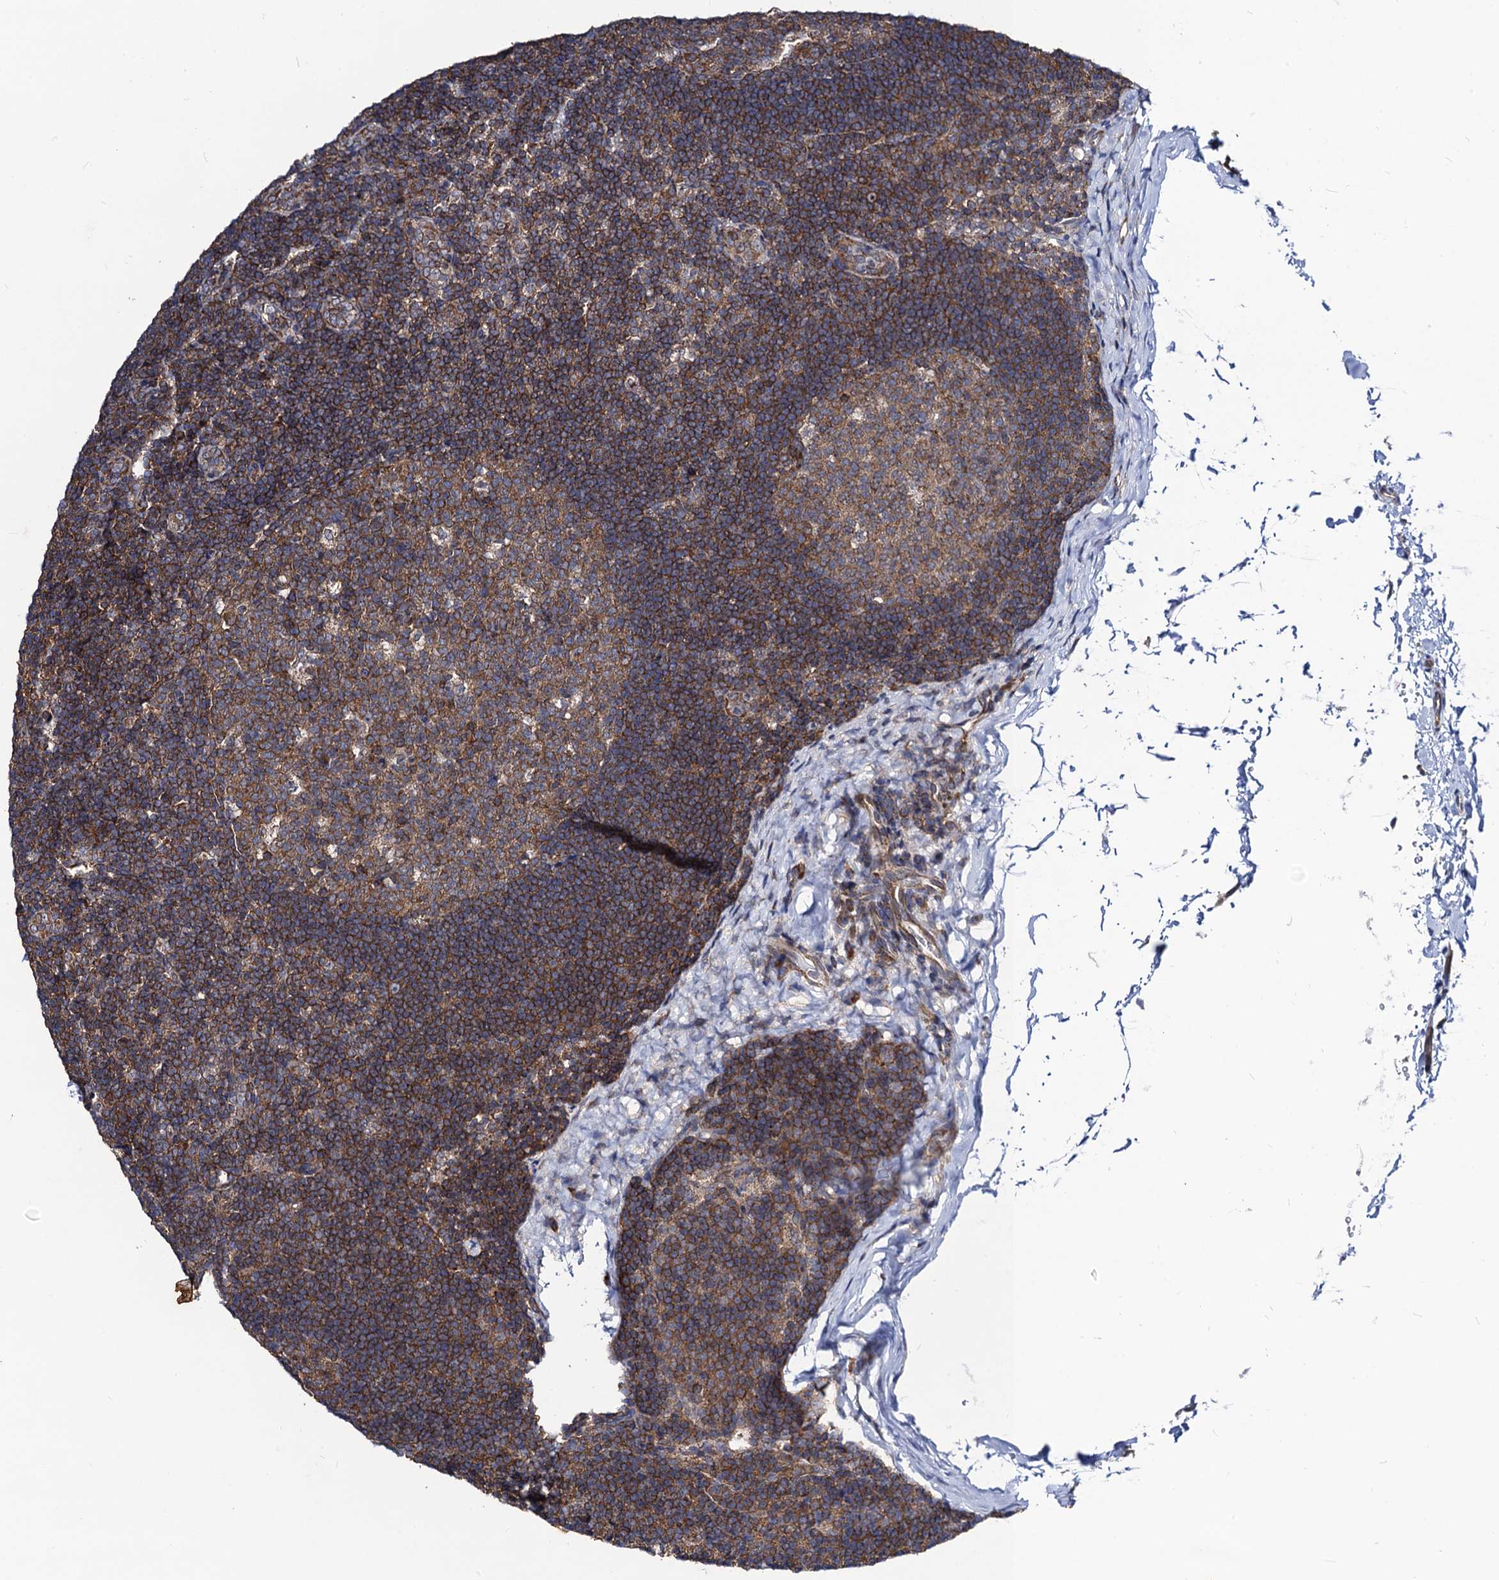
{"staining": {"intensity": "moderate", "quantity": ">75%", "location": "cytoplasmic/membranous"}, "tissue": "lymph node", "cell_type": "Germinal center cells", "image_type": "normal", "snomed": [{"axis": "morphology", "description": "Normal tissue, NOS"}, {"axis": "topography", "description": "Lymph node"}], "caption": "Immunohistochemical staining of normal lymph node exhibits moderate cytoplasmic/membranous protein positivity in approximately >75% of germinal center cells. Using DAB (3,3'-diaminobenzidine) (brown) and hematoxylin (blue) stains, captured at high magnification using brightfield microscopy.", "gene": "DYDC1", "patient": {"sex": "female", "age": 22}}